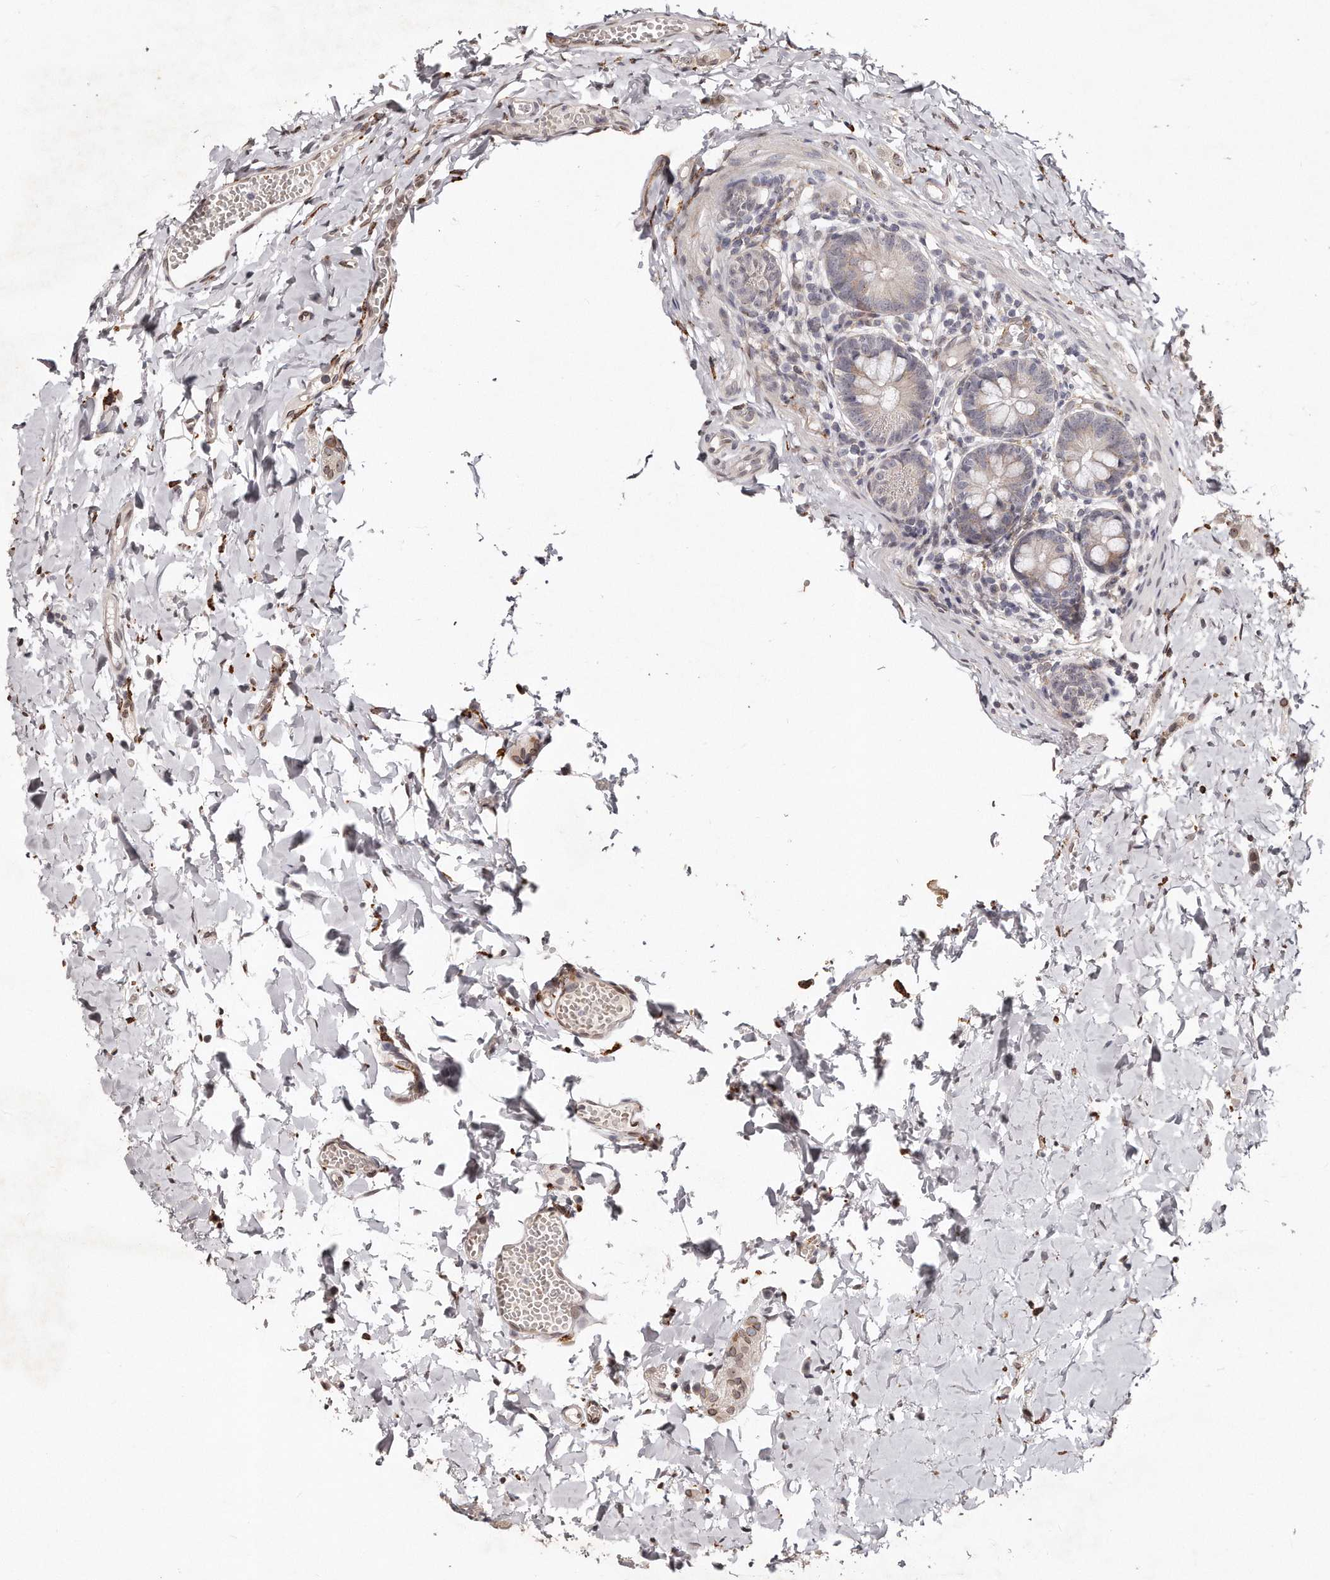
{"staining": {"intensity": "negative", "quantity": "none", "location": "none"}, "tissue": "small intestine", "cell_type": "Glandular cells", "image_type": "normal", "snomed": [{"axis": "morphology", "description": "Normal tissue, NOS"}, {"axis": "topography", "description": "Small intestine"}], "caption": "High magnification brightfield microscopy of benign small intestine stained with DAB (brown) and counterstained with hematoxylin (blue): glandular cells show no significant staining. (Stains: DAB (3,3'-diaminobenzidine) immunohistochemistry (IHC) with hematoxylin counter stain, Microscopy: brightfield microscopy at high magnification).", "gene": "HASPIN", "patient": {"sex": "male", "age": 7}}